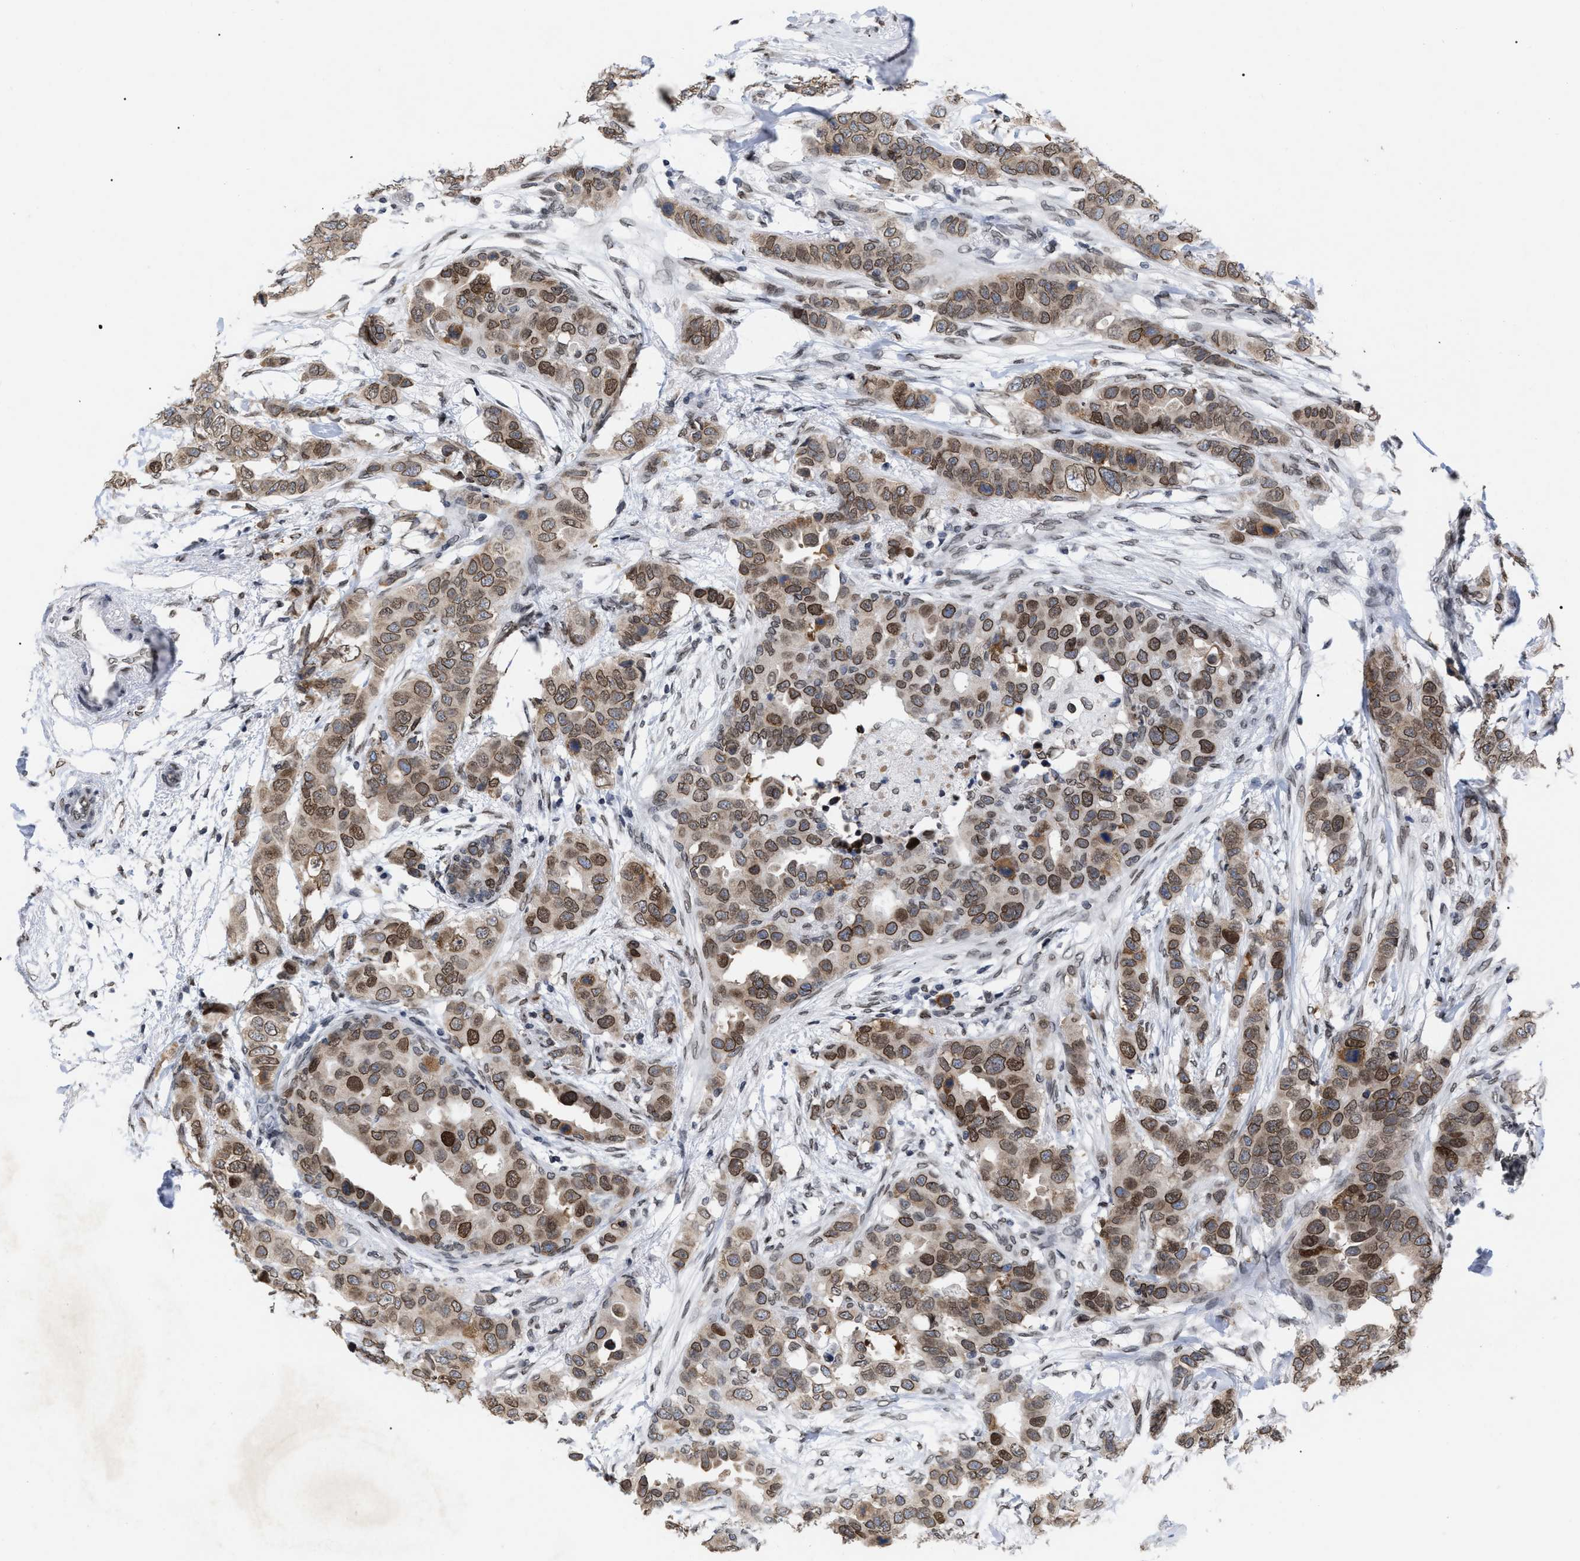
{"staining": {"intensity": "moderate", "quantity": ">75%", "location": "cytoplasmic/membranous,nuclear"}, "tissue": "breast cancer", "cell_type": "Tumor cells", "image_type": "cancer", "snomed": [{"axis": "morphology", "description": "Duct carcinoma"}, {"axis": "topography", "description": "Breast"}], "caption": "Immunohistochemistry image of neoplastic tissue: human breast cancer stained using immunohistochemistry (IHC) displays medium levels of moderate protein expression localized specifically in the cytoplasmic/membranous and nuclear of tumor cells, appearing as a cytoplasmic/membranous and nuclear brown color.", "gene": "TPR", "patient": {"sex": "female", "age": 50}}